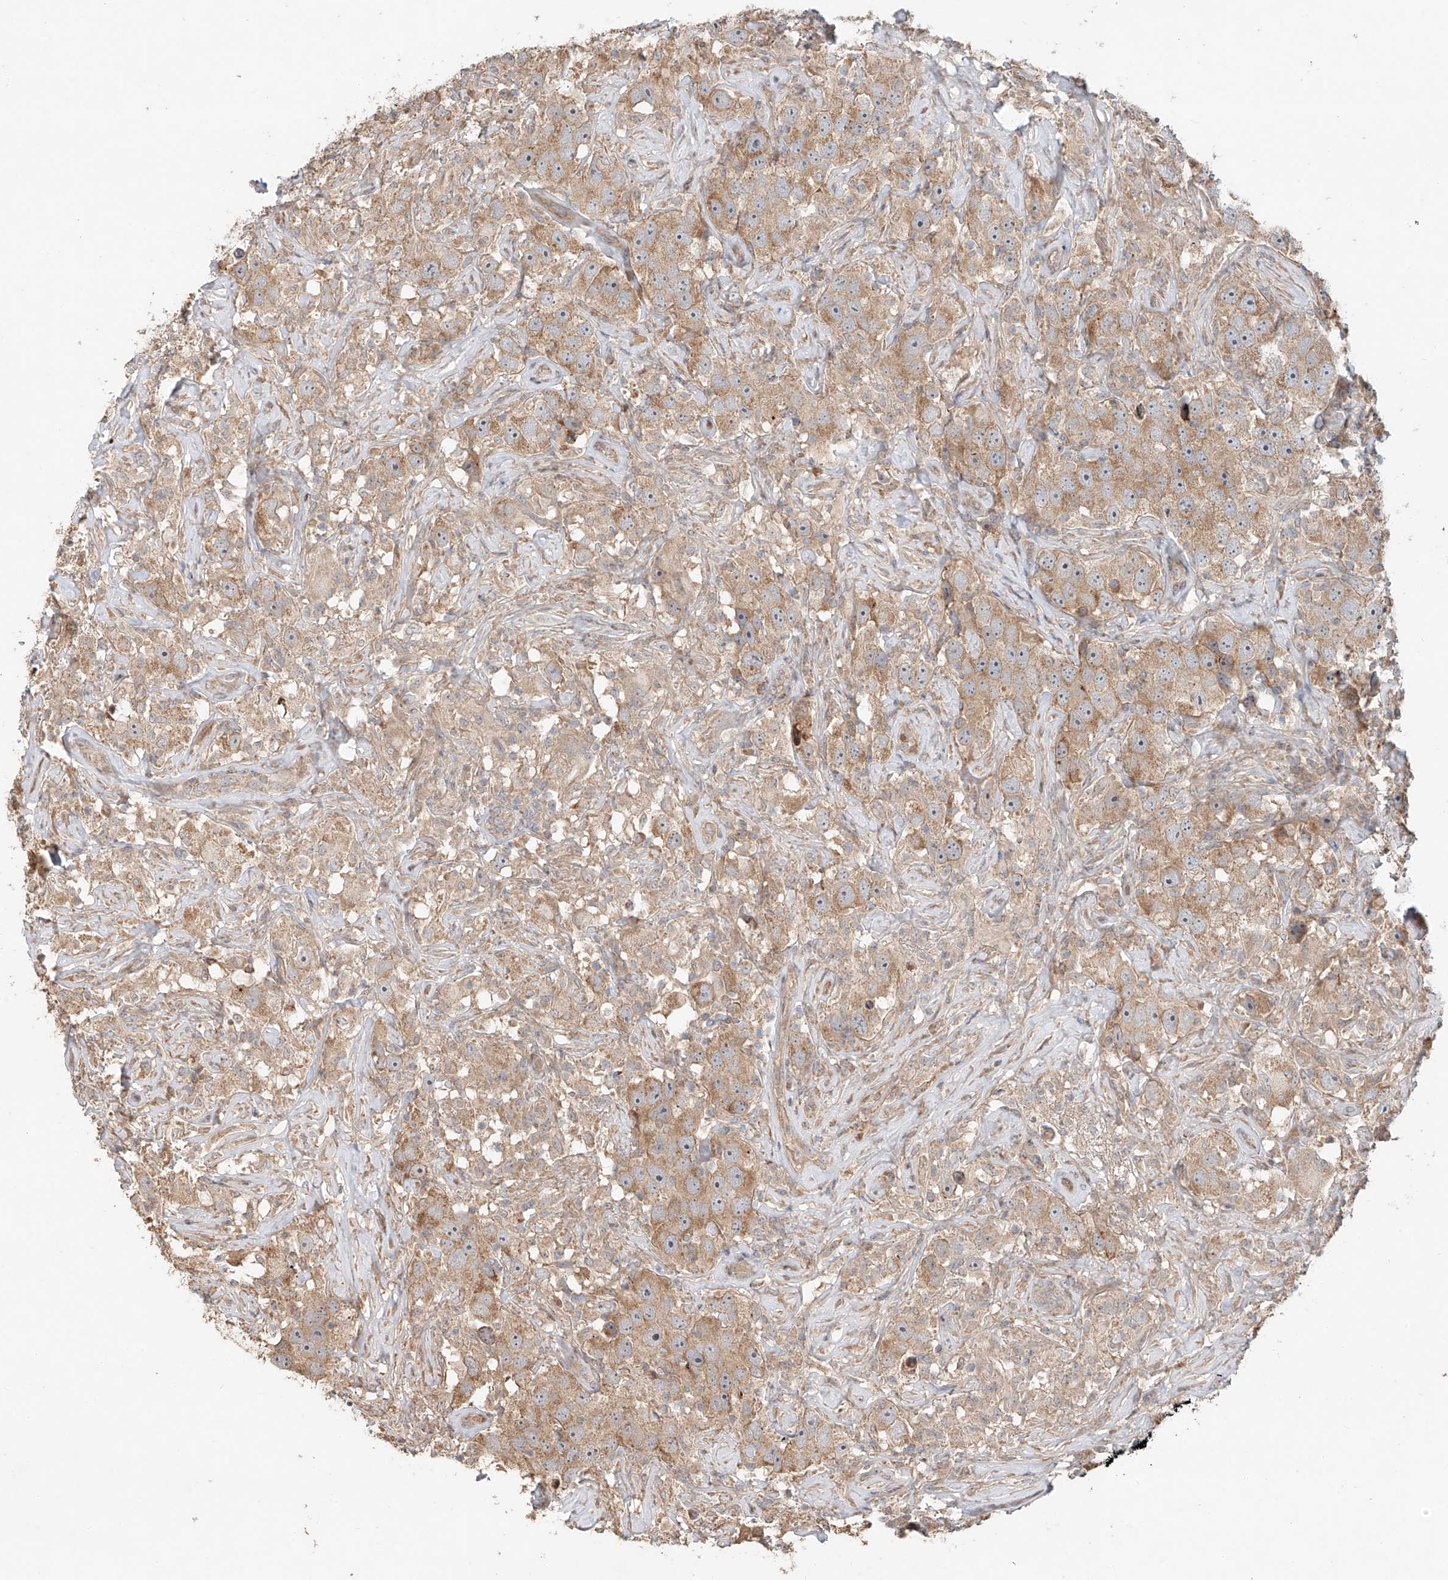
{"staining": {"intensity": "moderate", "quantity": ">75%", "location": "cytoplasmic/membranous"}, "tissue": "testis cancer", "cell_type": "Tumor cells", "image_type": "cancer", "snomed": [{"axis": "morphology", "description": "Seminoma, NOS"}, {"axis": "topography", "description": "Testis"}], "caption": "Immunohistochemical staining of human seminoma (testis) demonstrates moderate cytoplasmic/membranous protein expression in about >75% of tumor cells.", "gene": "TMEM61", "patient": {"sex": "male", "age": 49}}